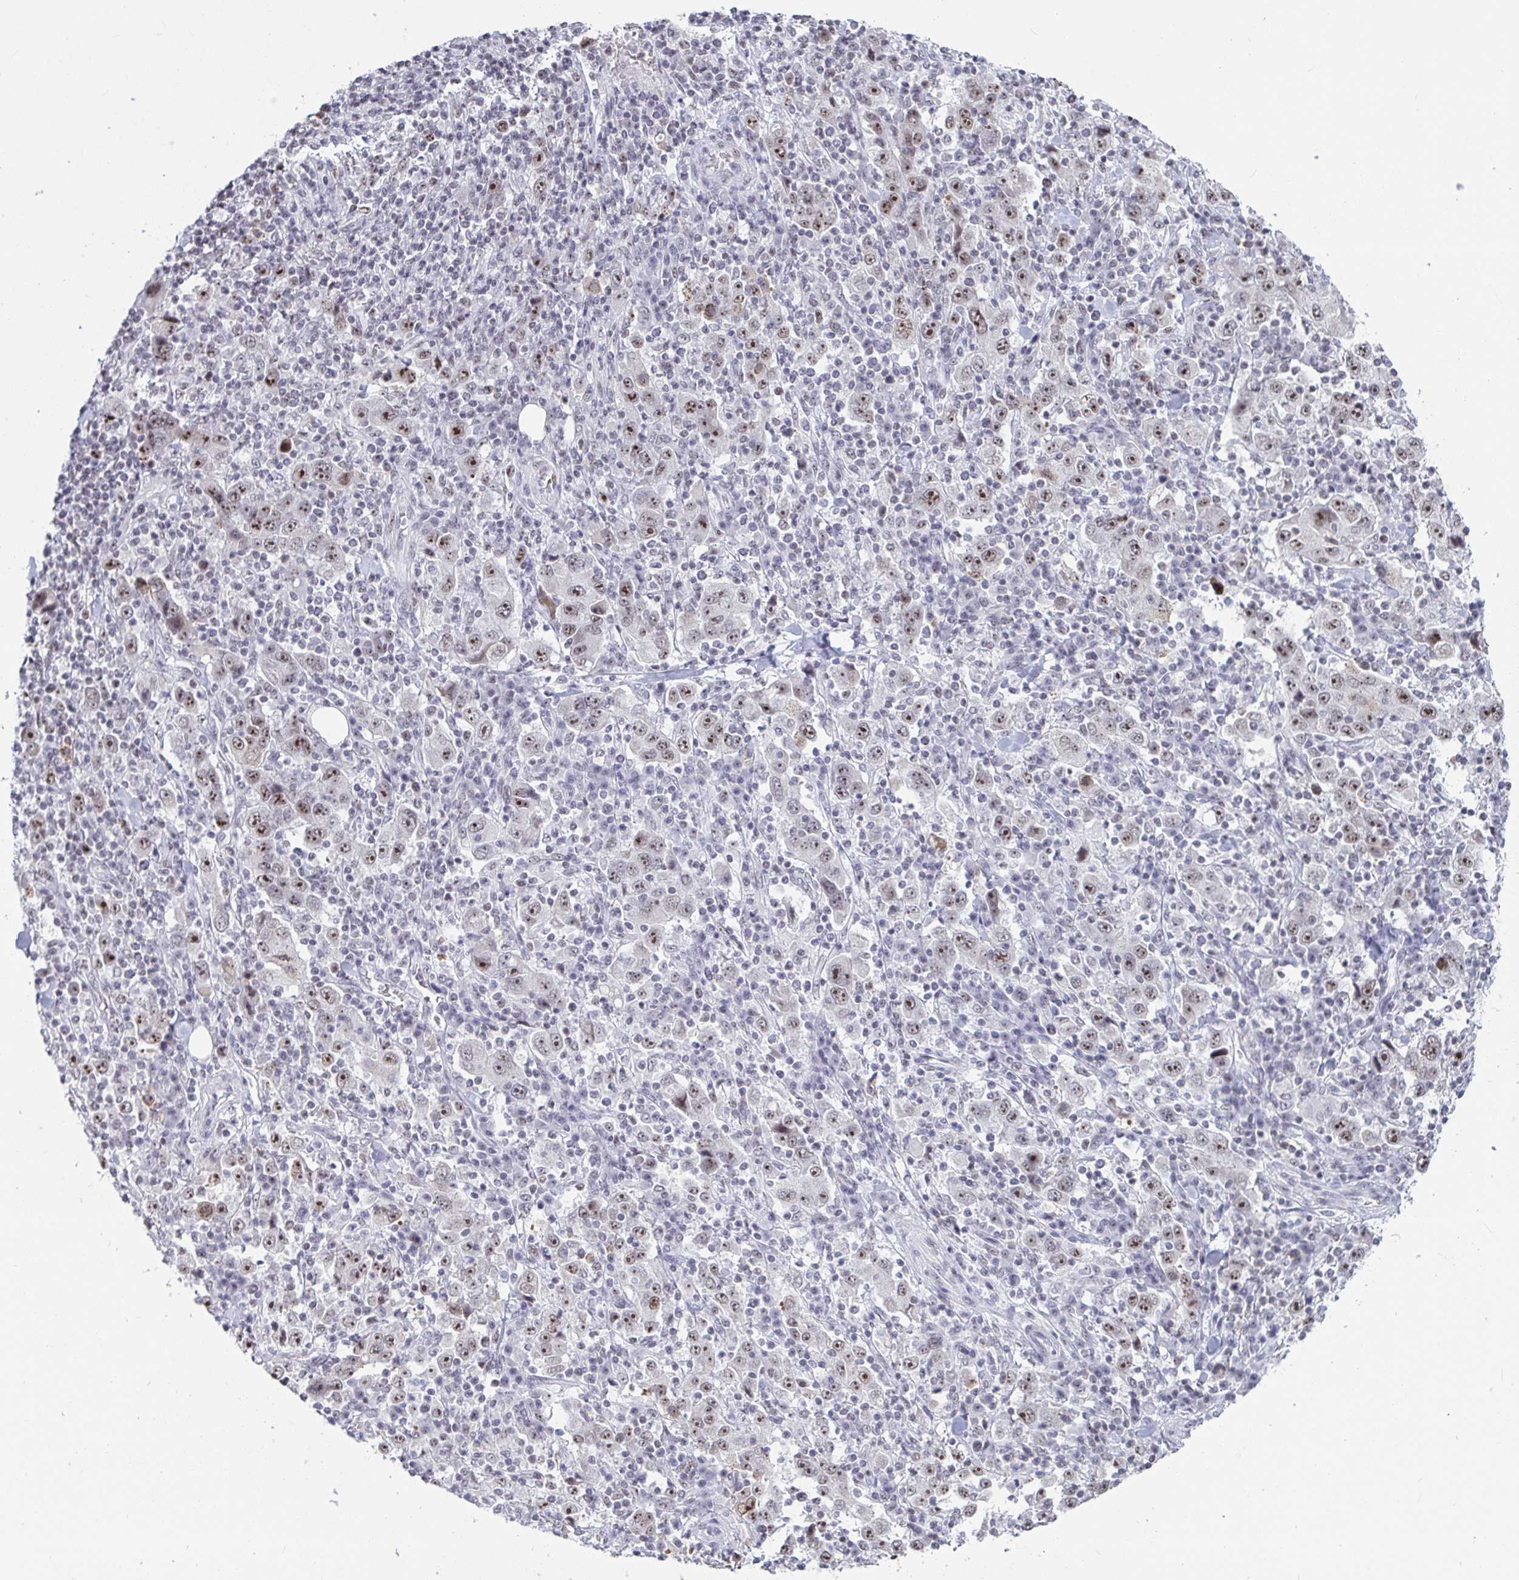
{"staining": {"intensity": "moderate", "quantity": ">75%", "location": "nuclear"}, "tissue": "stomach cancer", "cell_type": "Tumor cells", "image_type": "cancer", "snomed": [{"axis": "morphology", "description": "Normal tissue, NOS"}, {"axis": "morphology", "description": "Adenocarcinoma, NOS"}, {"axis": "topography", "description": "Stomach, upper"}, {"axis": "topography", "description": "Stomach"}], "caption": "Stomach adenocarcinoma stained with DAB (3,3'-diaminobenzidine) immunohistochemistry (IHC) displays medium levels of moderate nuclear expression in approximately >75% of tumor cells. (IHC, brightfield microscopy, high magnification).", "gene": "SUPT16H", "patient": {"sex": "male", "age": 59}}